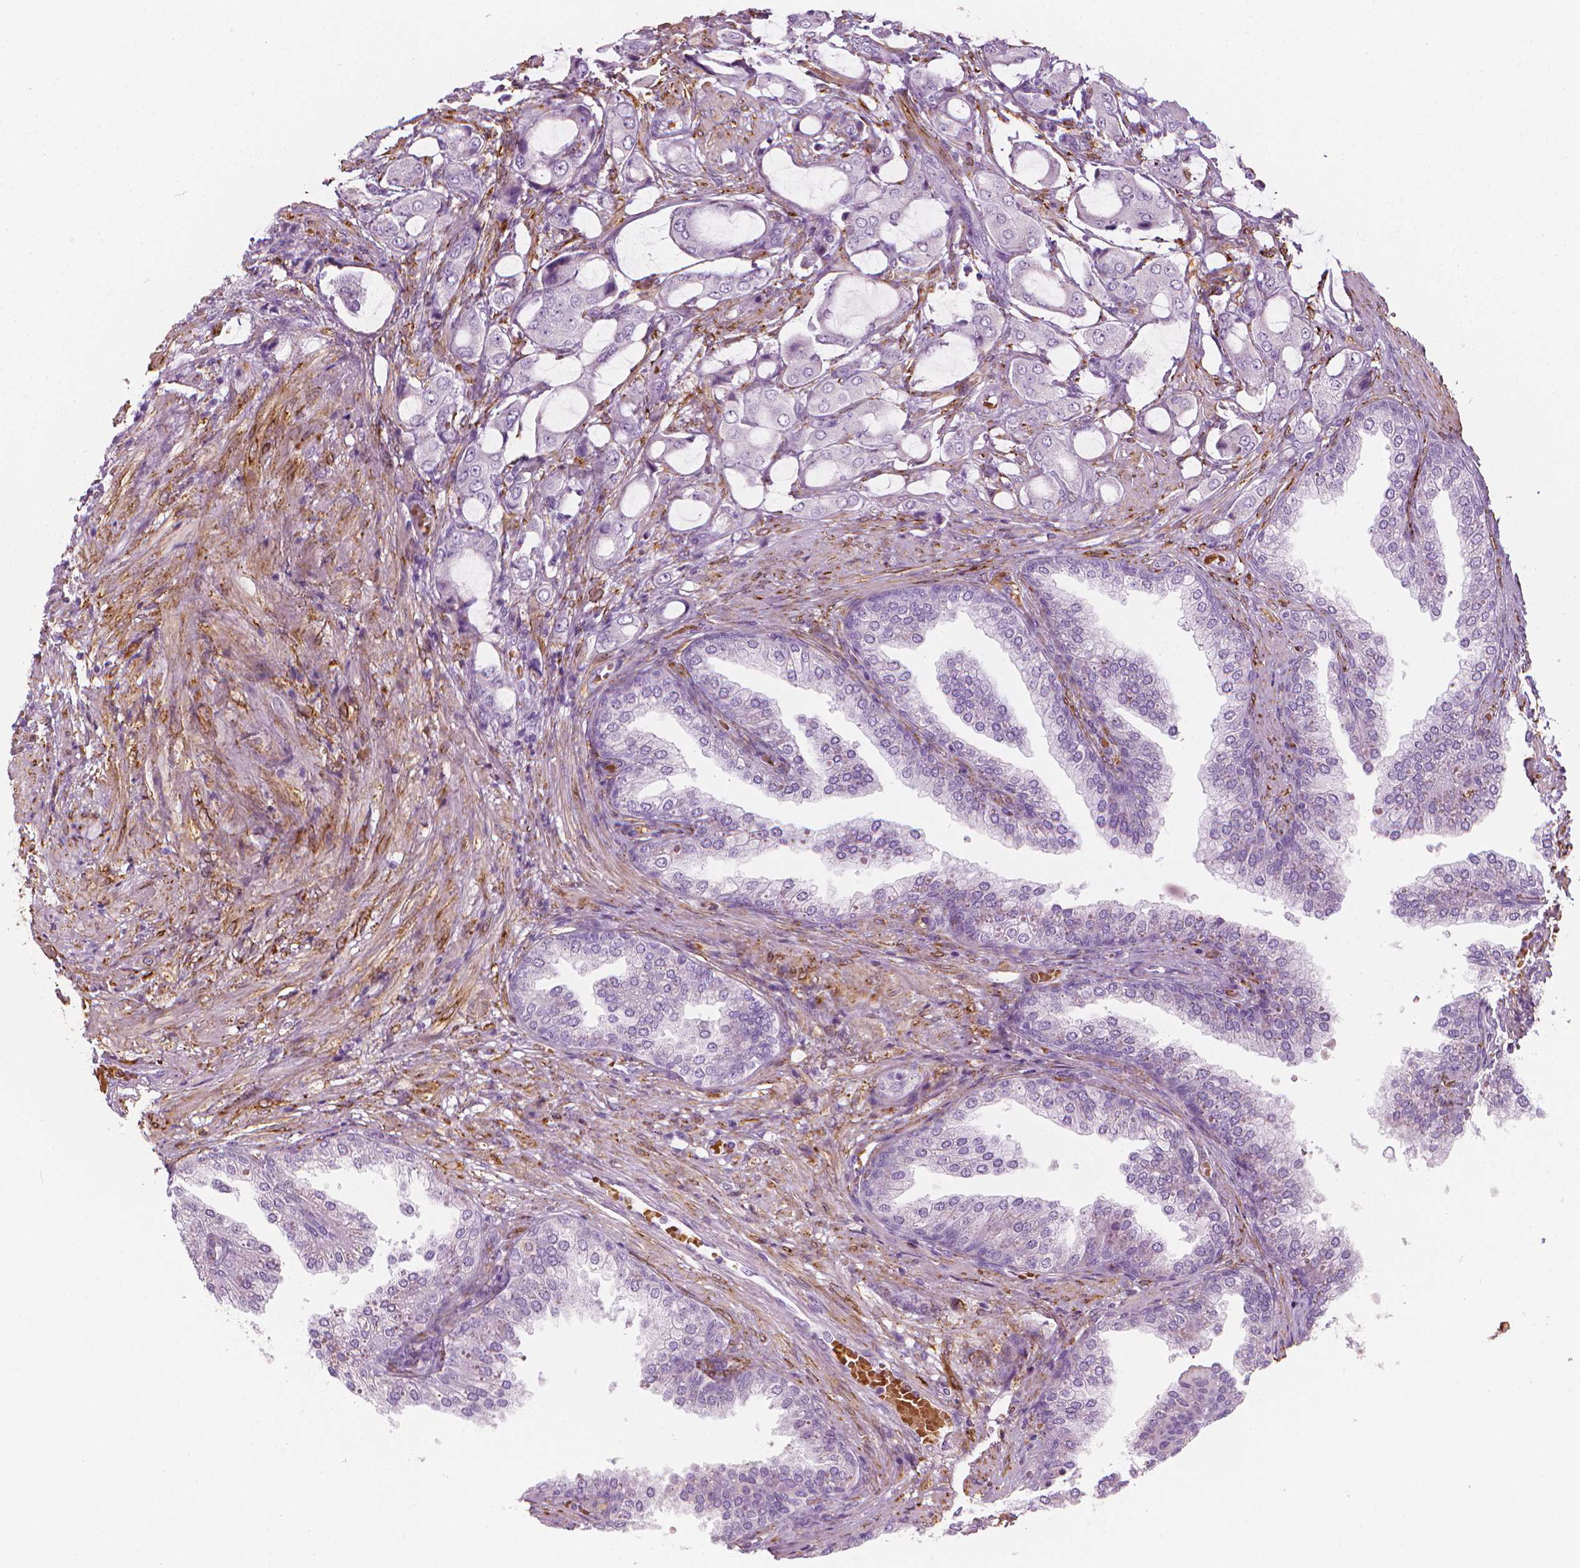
{"staining": {"intensity": "negative", "quantity": "none", "location": "none"}, "tissue": "prostate cancer", "cell_type": "Tumor cells", "image_type": "cancer", "snomed": [{"axis": "morphology", "description": "Adenocarcinoma, NOS"}, {"axis": "topography", "description": "Prostate"}], "caption": "Photomicrograph shows no protein positivity in tumor cells of prostate cancer tissue.", "gene": "CES1", "patient": {"sex": "male", "age": 63}}